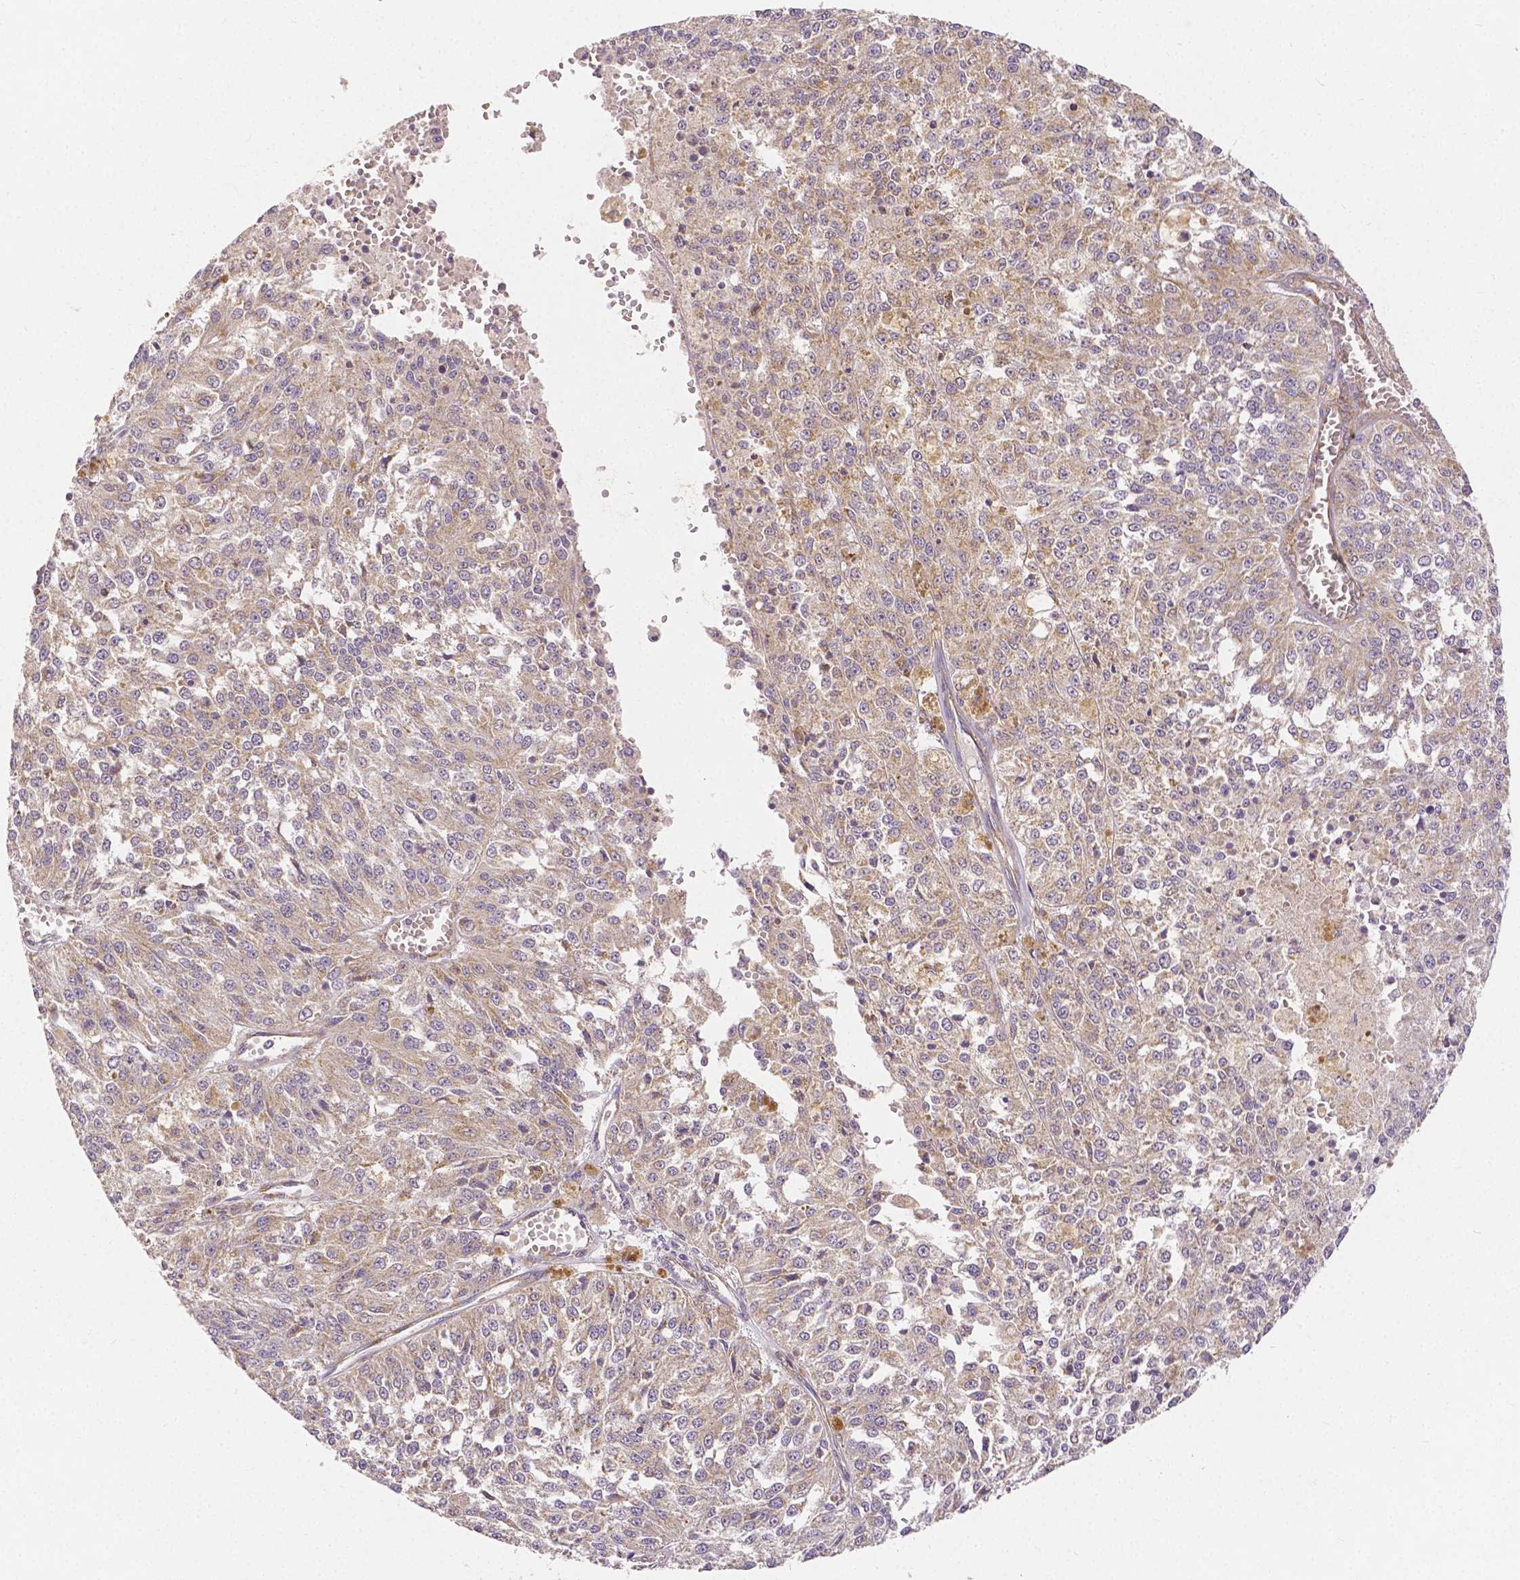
{"staining": {"intensity": "weak", "quantity": "<25%", "location": "cytoplasmic/membranous"}, "tissue": "melanoma", "cell_type": "Tumor cells", "image_type": "cancer", "snomed": [{"axis": "morphology", "description": "Malignant melanoma, Metastatic site"}, {"axis": "topography", "description": "Lymph node"}], "caption": "Immunohistochemical staining of human malignant melanoma (metastatic site) exhibits no significant positivity in tumor cells.", "gene": "RHOT1", "patient": {"sex": "female", "age": 64}}